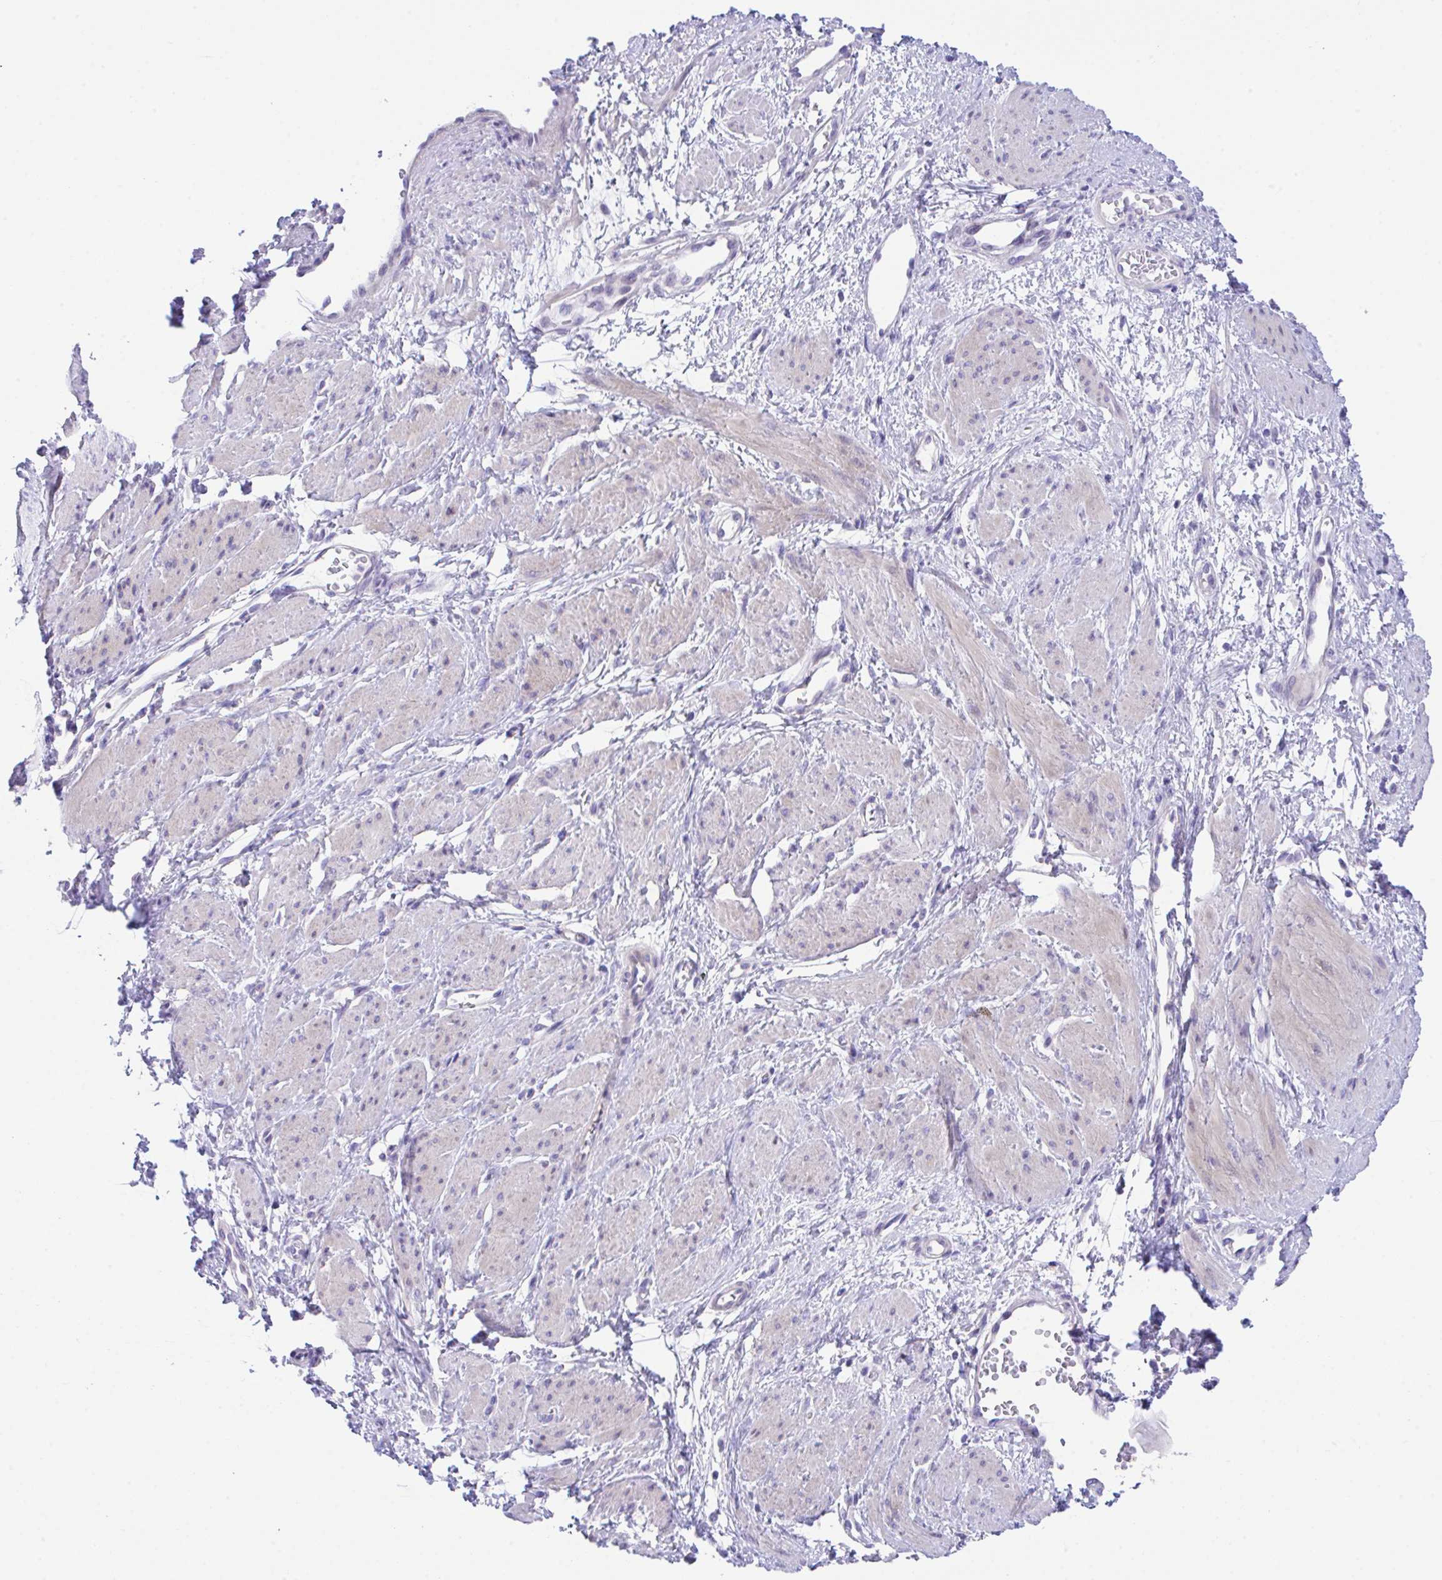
{"staining": {"intensity": "negative", "quantity": "none", "location": "none"}, "tissue": "smooth muscle", "cell_type": "Smooth muscle cells", "image_type": "normal", "snomed": [{"axis": "morphology", "description": "Normal tissue, NOS"}, {"axis": "topography", "description": "Smooth muscle"}, {"axis": "topography", "description": "Uterus"}], "caption": "Photomicrograph shows no protein positivity in smooth muscle cells of benign smooth muscle. (Immunohistochemistry (ihc), brightfield microscopy, high magnification).", "gene": "SLC16A6", "patient": {"sex": "female", "age": 39}}